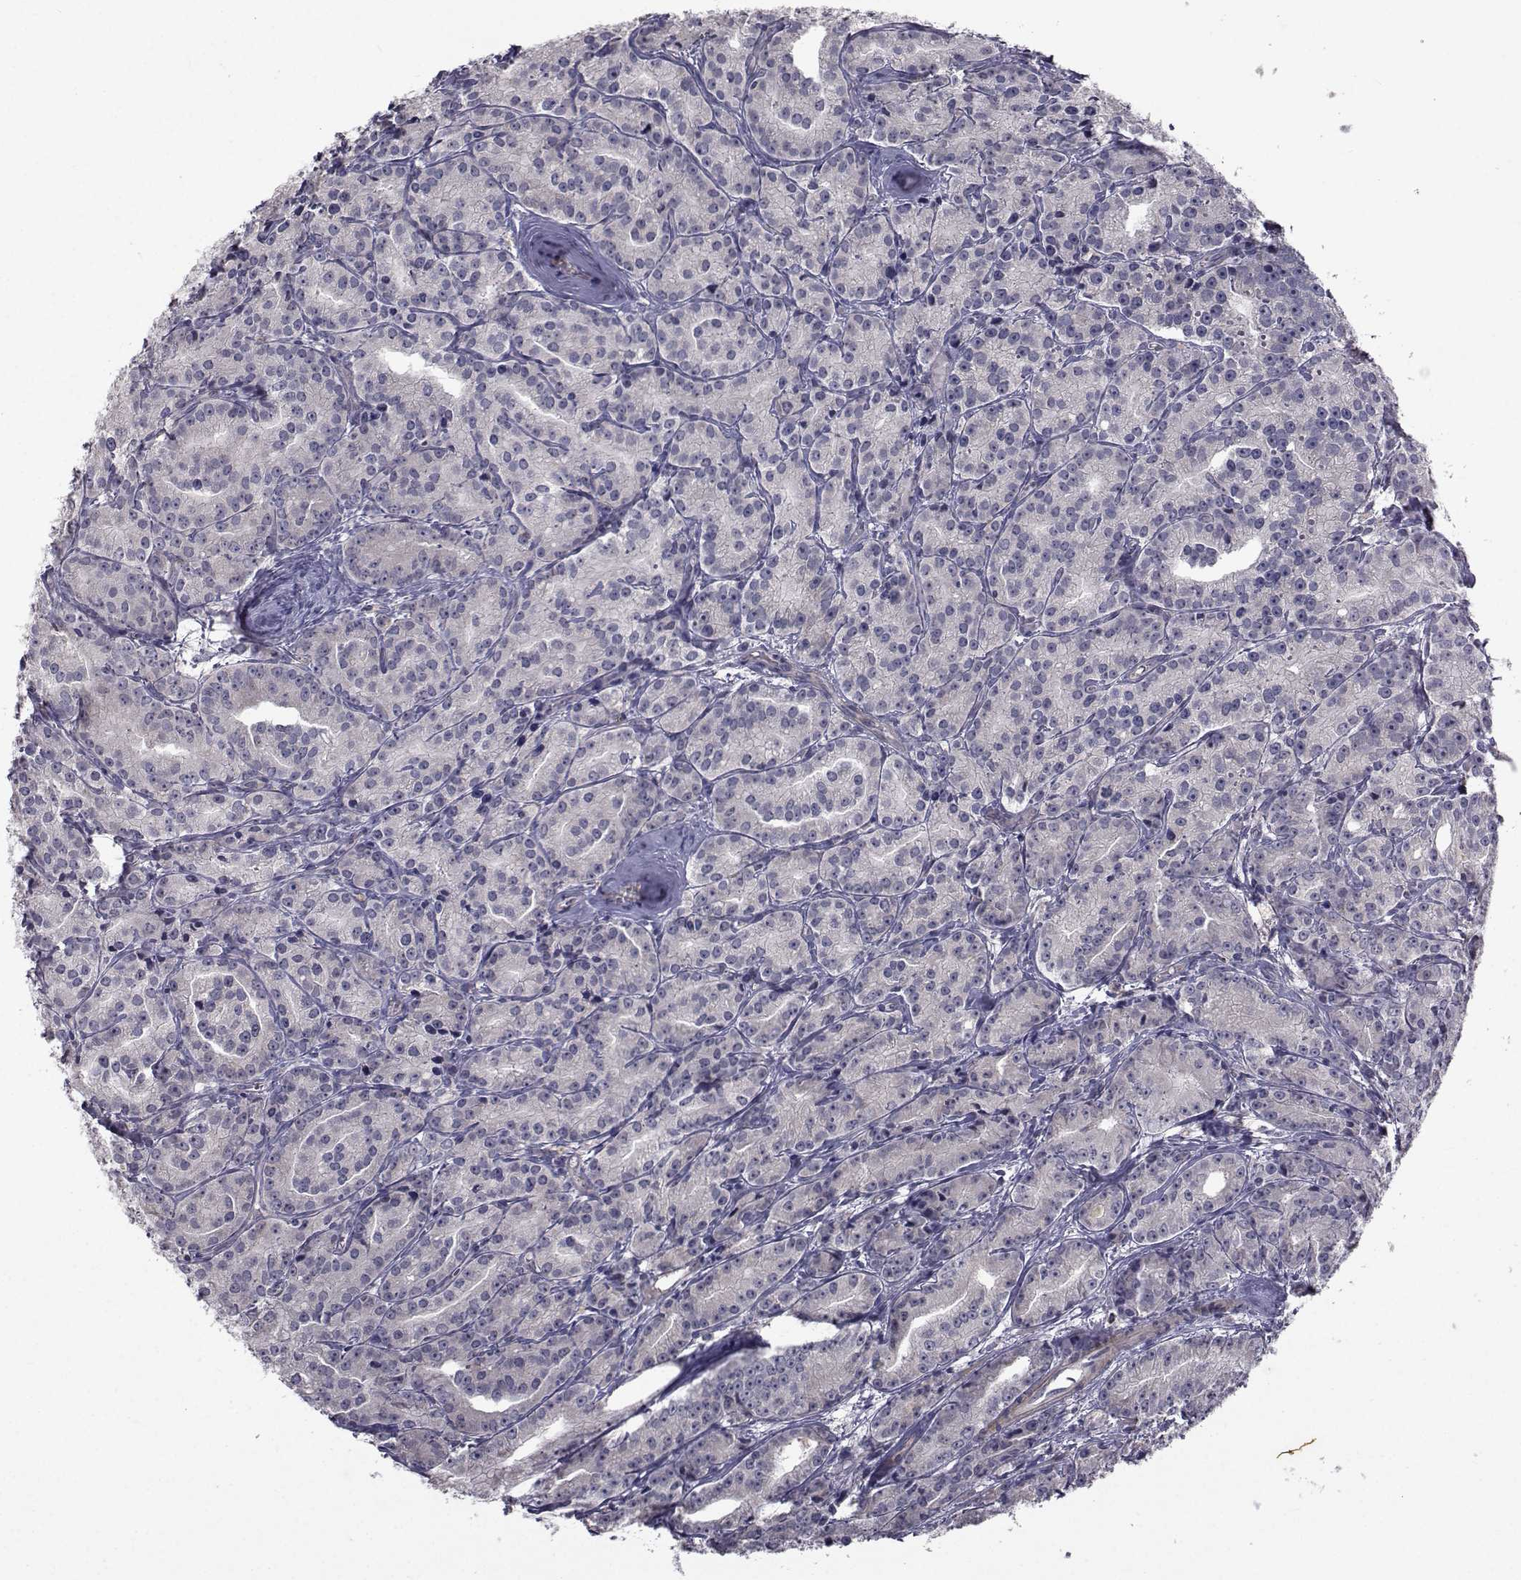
{"staining": {"intensity": "weak", "quantity": "<25%", "location": "cytoplasmic/membranous"}, "tissue": "prostate cancer", "cell_type": "Tumor cells", "image_type": "cancer", "snomed": [{"axis": "morphology", "description": "Adenocarcinoma, Medium grade"}, {"axis": "topography", "description": "Prostate"}], "caption": "This is an immunohistochemistry (IHC) micrograph of human prostate medium-grade adenocarcinoma. There is no positivity in tumor cells.", "gene": "FDXR", "patient": {"sex": "male", "age": 74}}